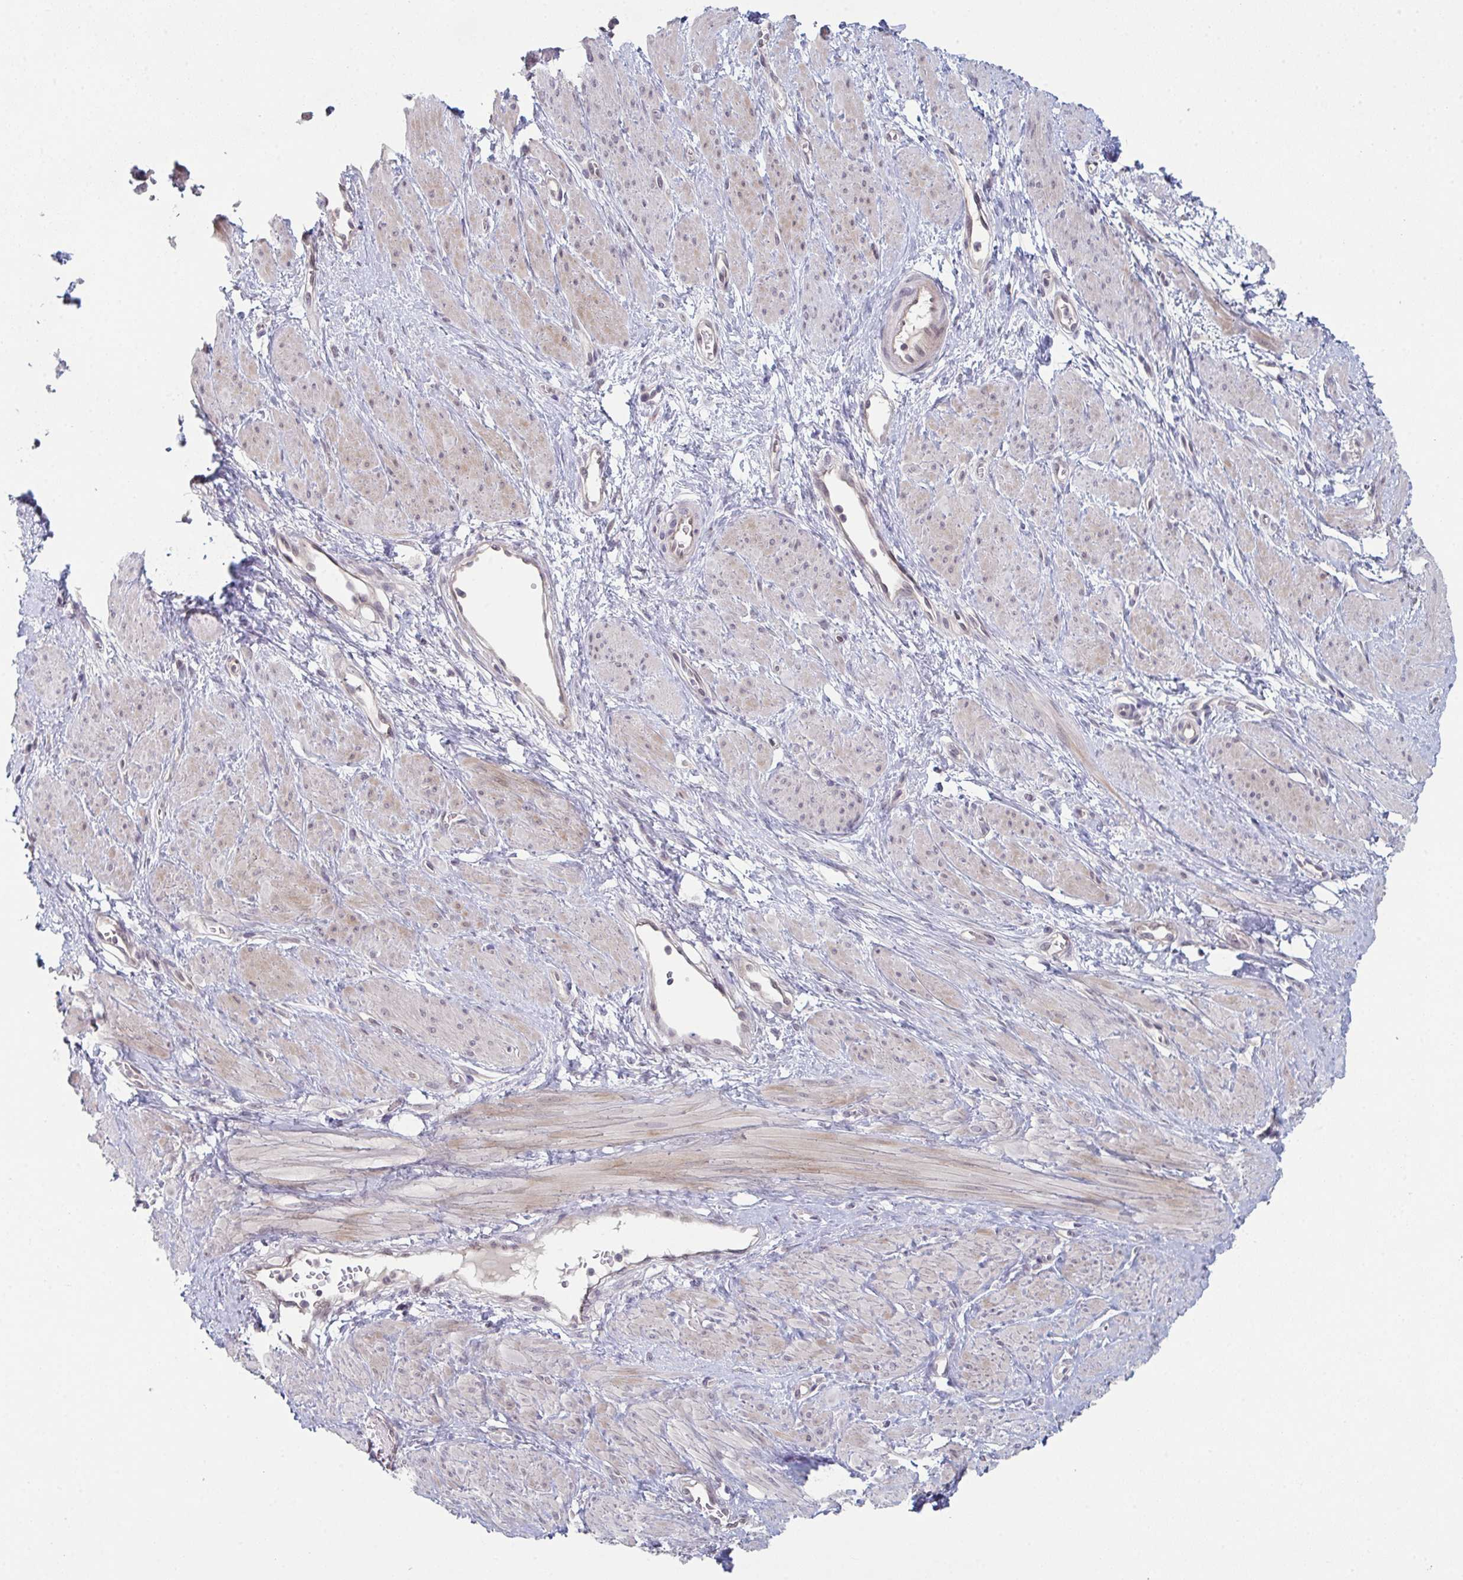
{"staining": {"intensity": "weak", "quantity": "<25%", "location": "cytoplasmic/membranous"}, "tissue": "smooth muscle", "cell_type": "Smooth muscle cells", "image_type": "normal", "snomed": [{"axis": "morphology", "description": "Normal tissue, NOS"}, {"axis": "topography", "description": "Smooth muscle"}, {"axis": "topography", "description": "Uterus"}], "caption": "Smooth muscle cells show no significant protein staining in normal smooth muscle. (DAB immunohistochemistry (IHC), high magnification).", "gene": "ZNF214", "patient": {"sex": "female", "age": 39}}